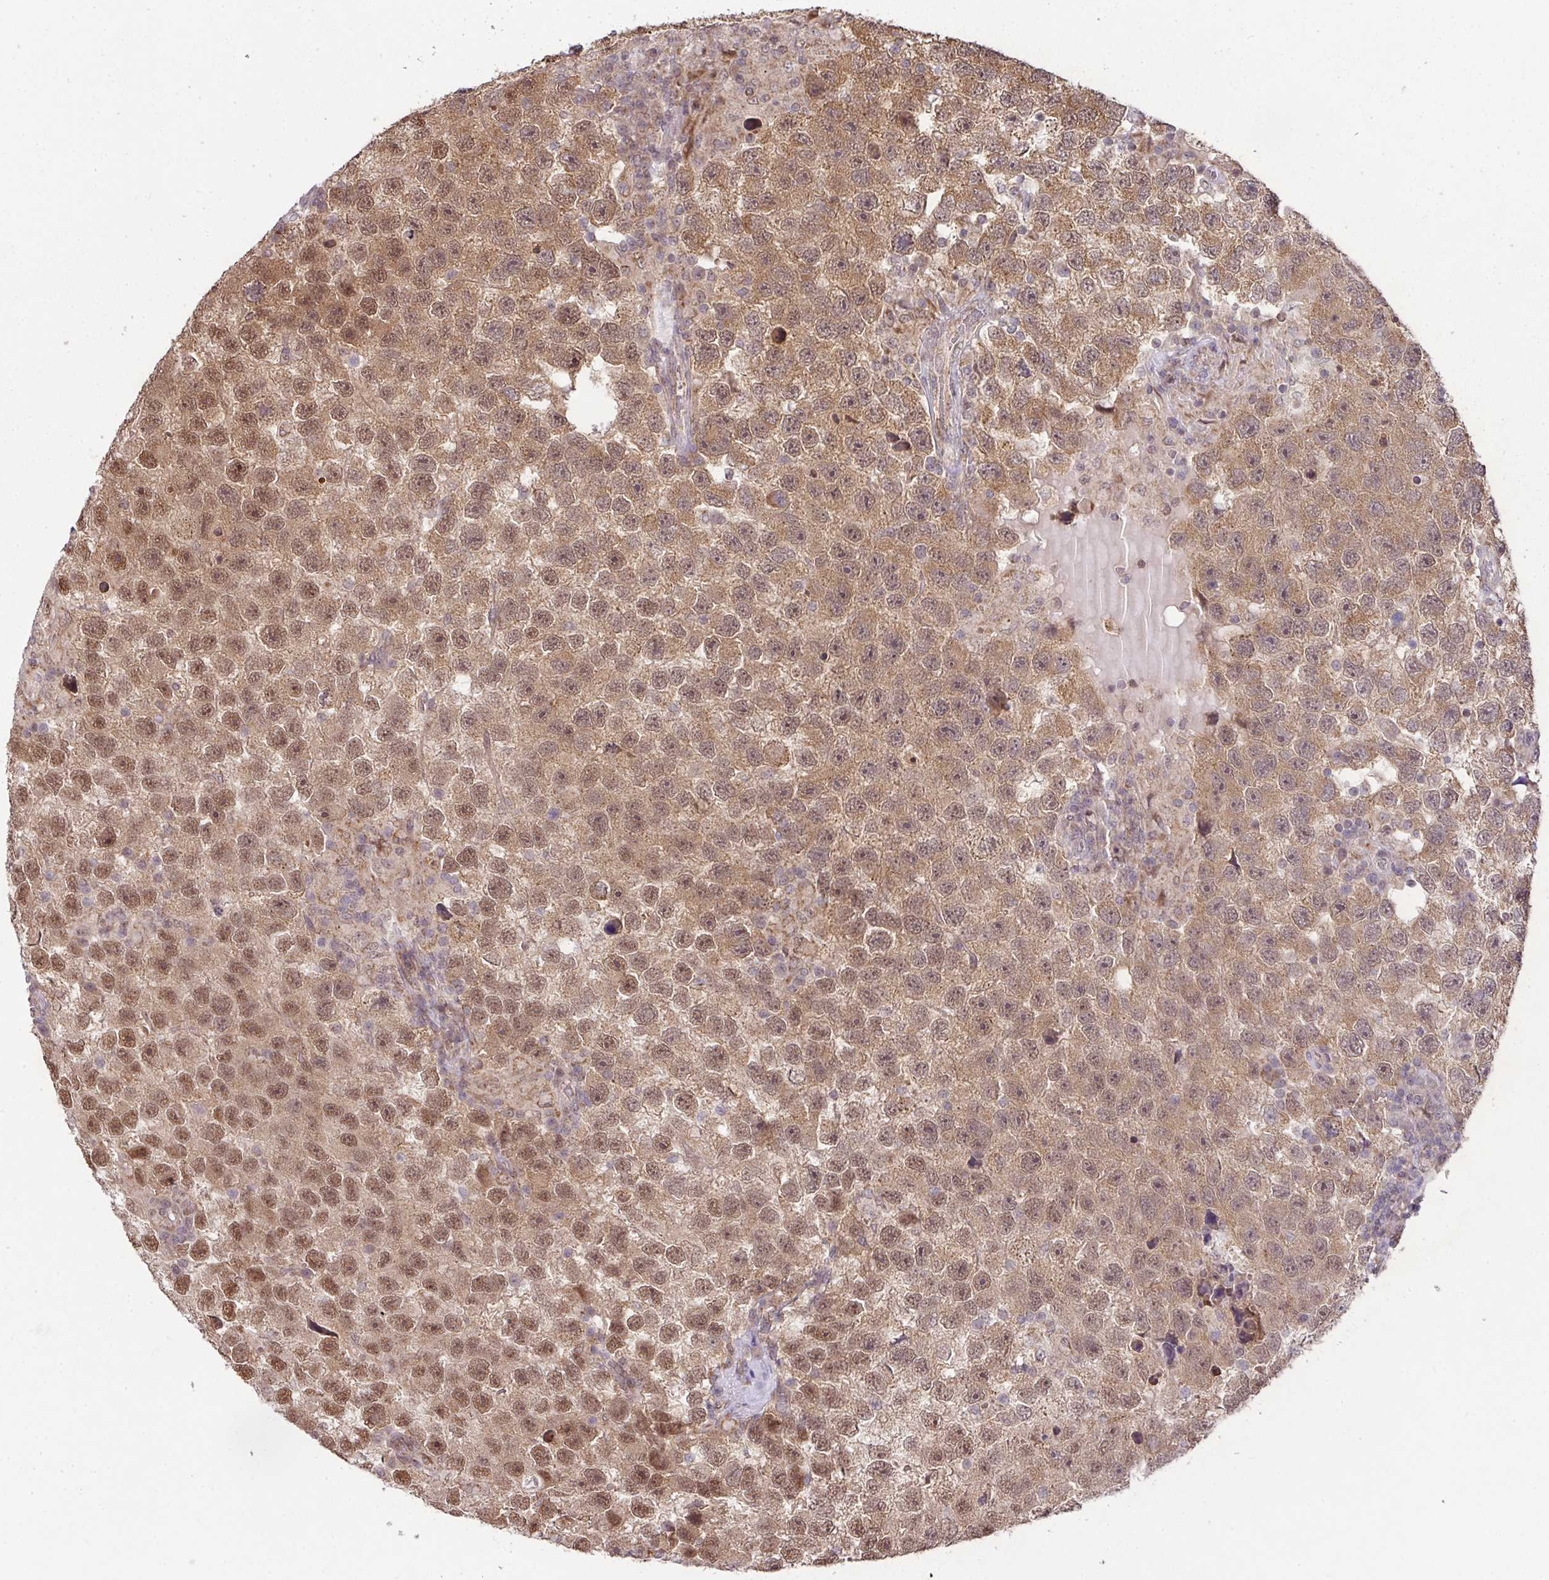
{"staining": {"intensity": "moderate", "quantity": ">75%", "location": "cytoplasmic/membranous,nuclear"}, "tissue": "testis cancer", "cell_type": "Tumor cells", "image_type": "cancer", "snomed": [{"axis": "morphology", "description": "Seminoma, NOS"}, {"axis": "topography", "description": "Testis"}], "caption": "Human testis cancer (seminoma) stained for a protein (brown) shows moderate cytoplasmic/membranous and nuclear positive positivity in approximately >75% of tumor cells.", "gene": "PLK1", "patient": {"sex": "male", "age": 26}}